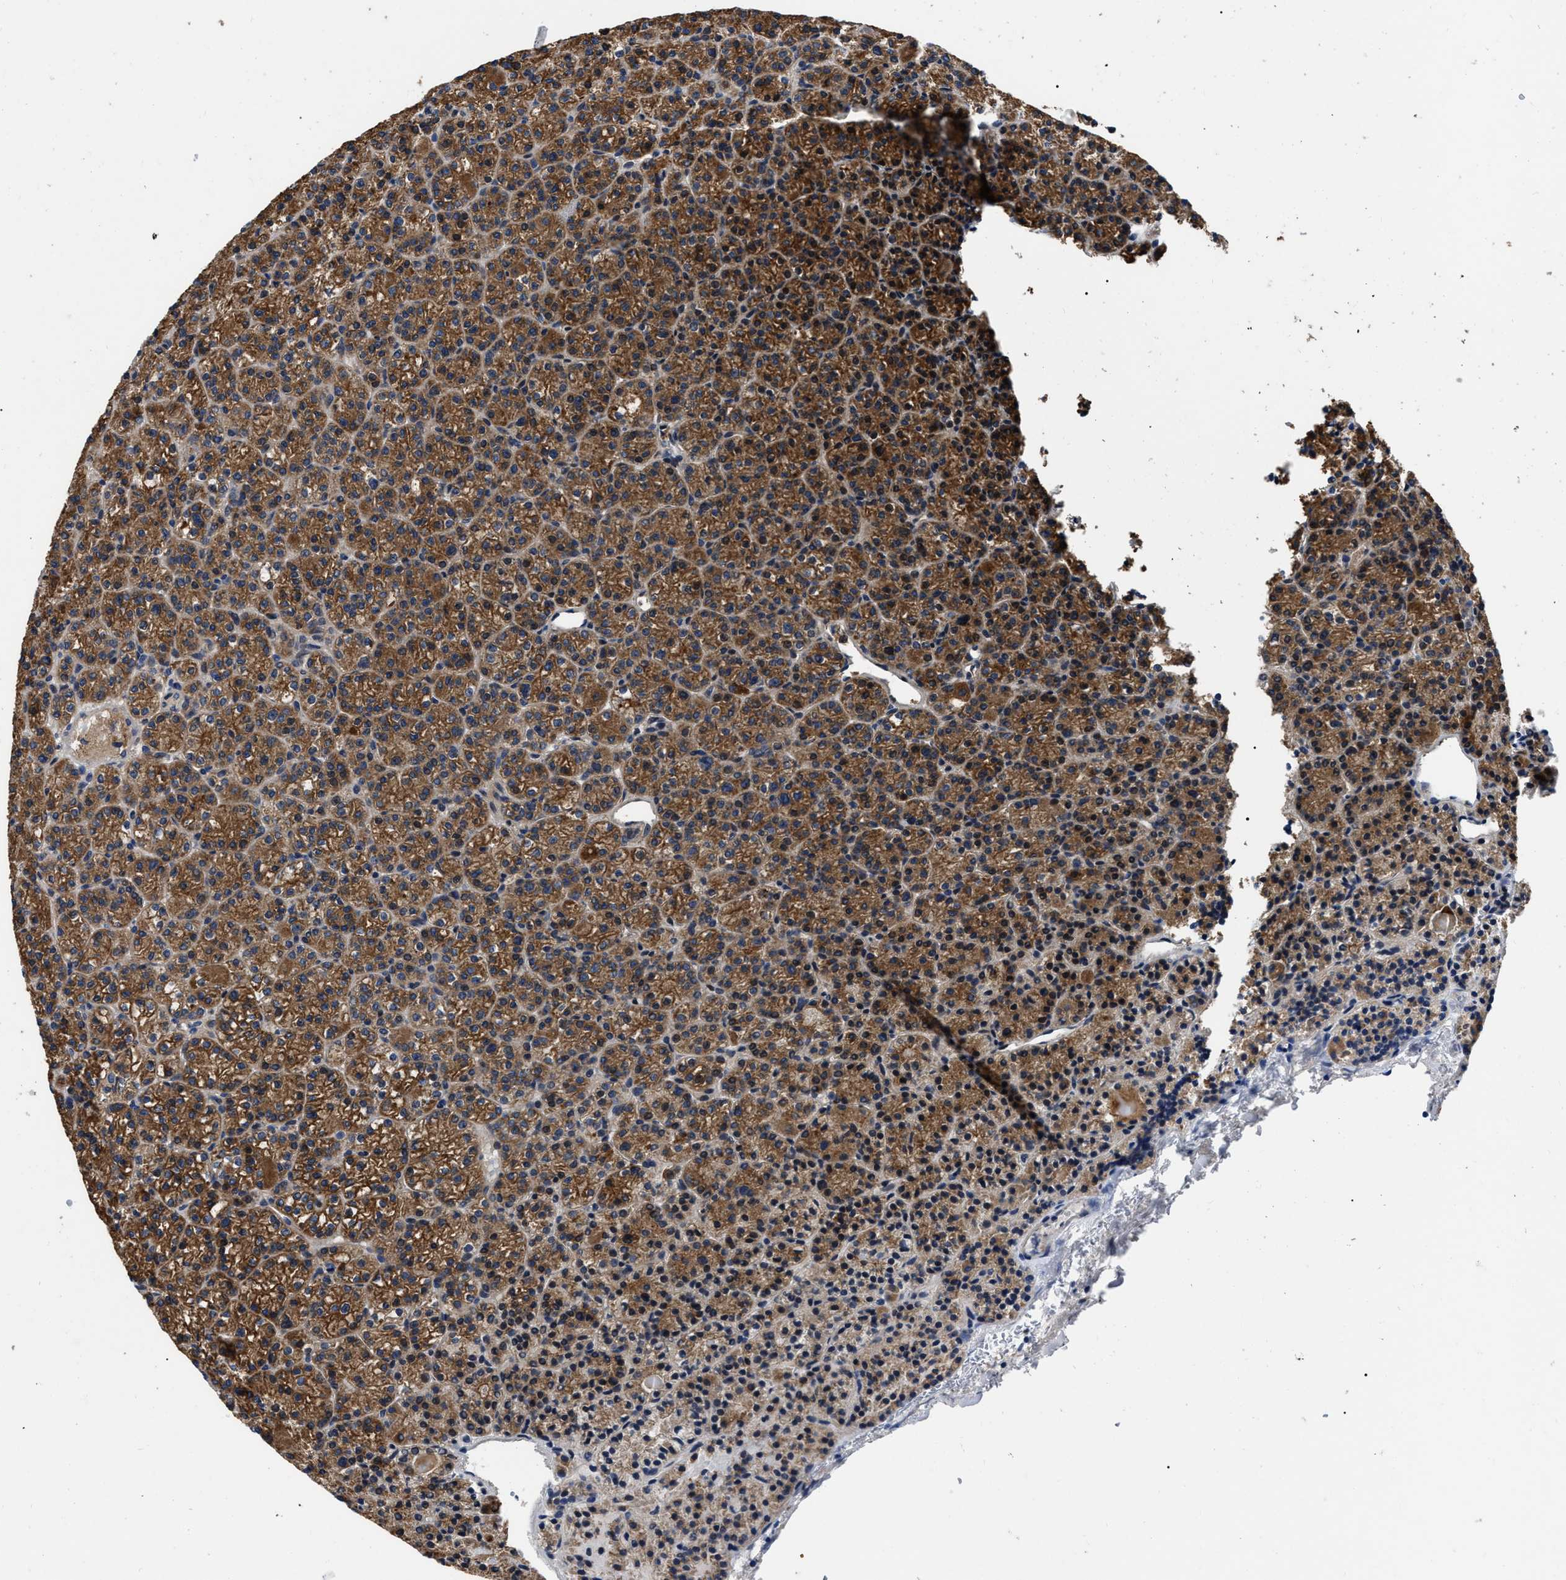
{"staining": {"intensity": "strong", "quantity": ">75%", "location": "cytoplasmic/membranous"}, "tissue": "parathyroid gland", "cell_type": "Glandular cells", "image_type": "normal", "snomed": [{"axis": "morphology", "description": "Normal tissue, NOS"}, {"axis": "morphology", "description": "Adenoma, NOS"}, {"axis": "topography", "description": "Parathyroid gland"}], "caption": "Strong cytoplasmic/membranous positivity for a protein is identified in about >75% of glandular cells of unremarkable parathyroid gland using immunohistochemistry (IHC).", "gene": "PPWD1", "patient": {"sex": "female", "age": 64}}